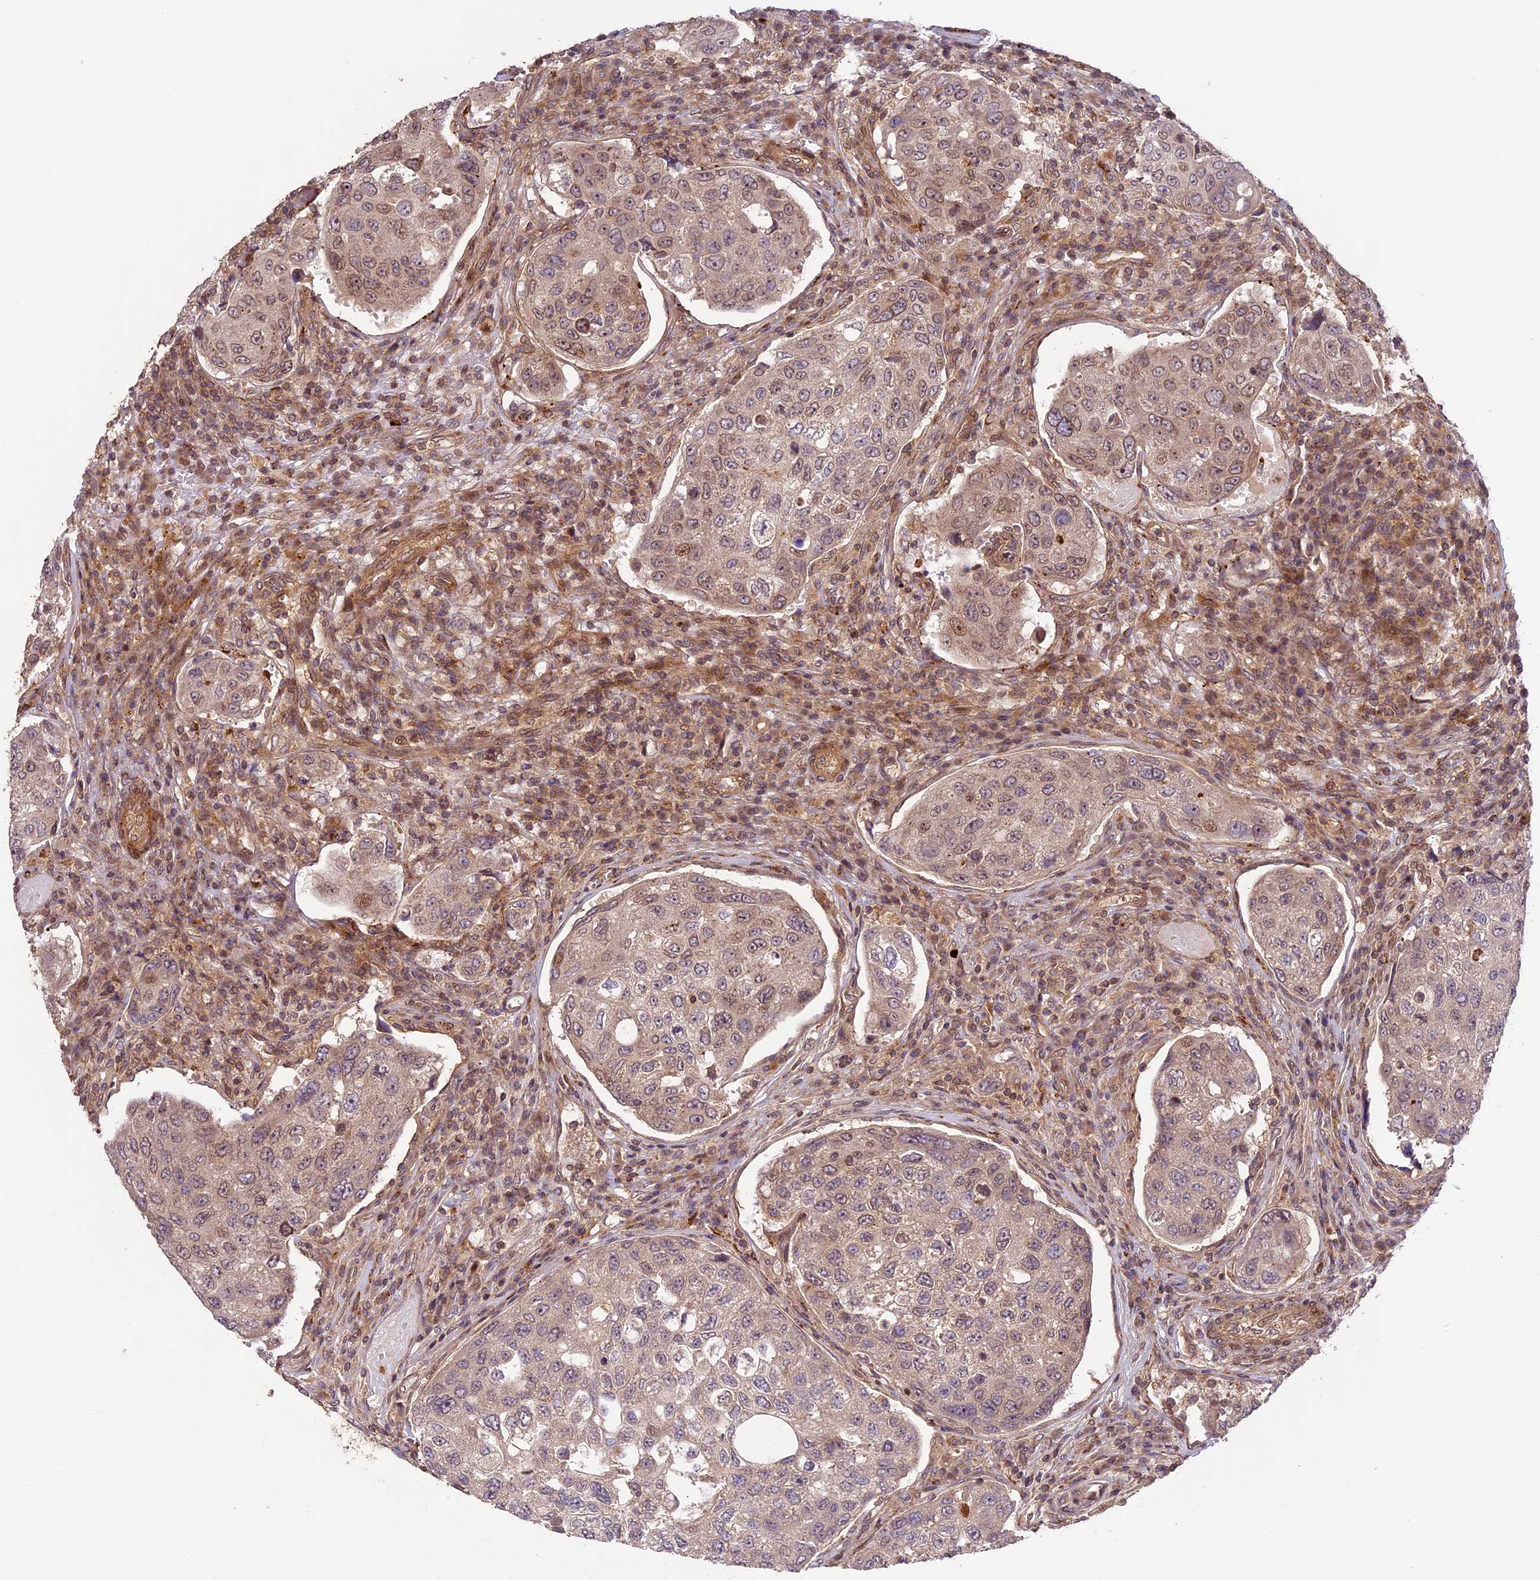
{"staining": {"intensity": "moderate", "quantity": "25%-75%", "location": "cytoplasmic/membranous,nuclear"}, "tissue": "urothelial cancer", "cell_type": "Tumor cells", "image_type": "cancer", "snomed": [{"axis": "morphology", "description": "Urothelial carcinoma, High grade"}, {"axis": "topography", "description": "Lymph node"}, {"axis": "topography", "description": "Urinary bladder"}], "caption": "There is medium levels of moderate cytoplasmic/membranous and nuclear positivity in tumor cells of high-grade urothelial carcinoma, as demonstrated by immunohistochemical staining (brown color).", "gene": "DGKH", "patient": {"sex": "male", "age": 51}}